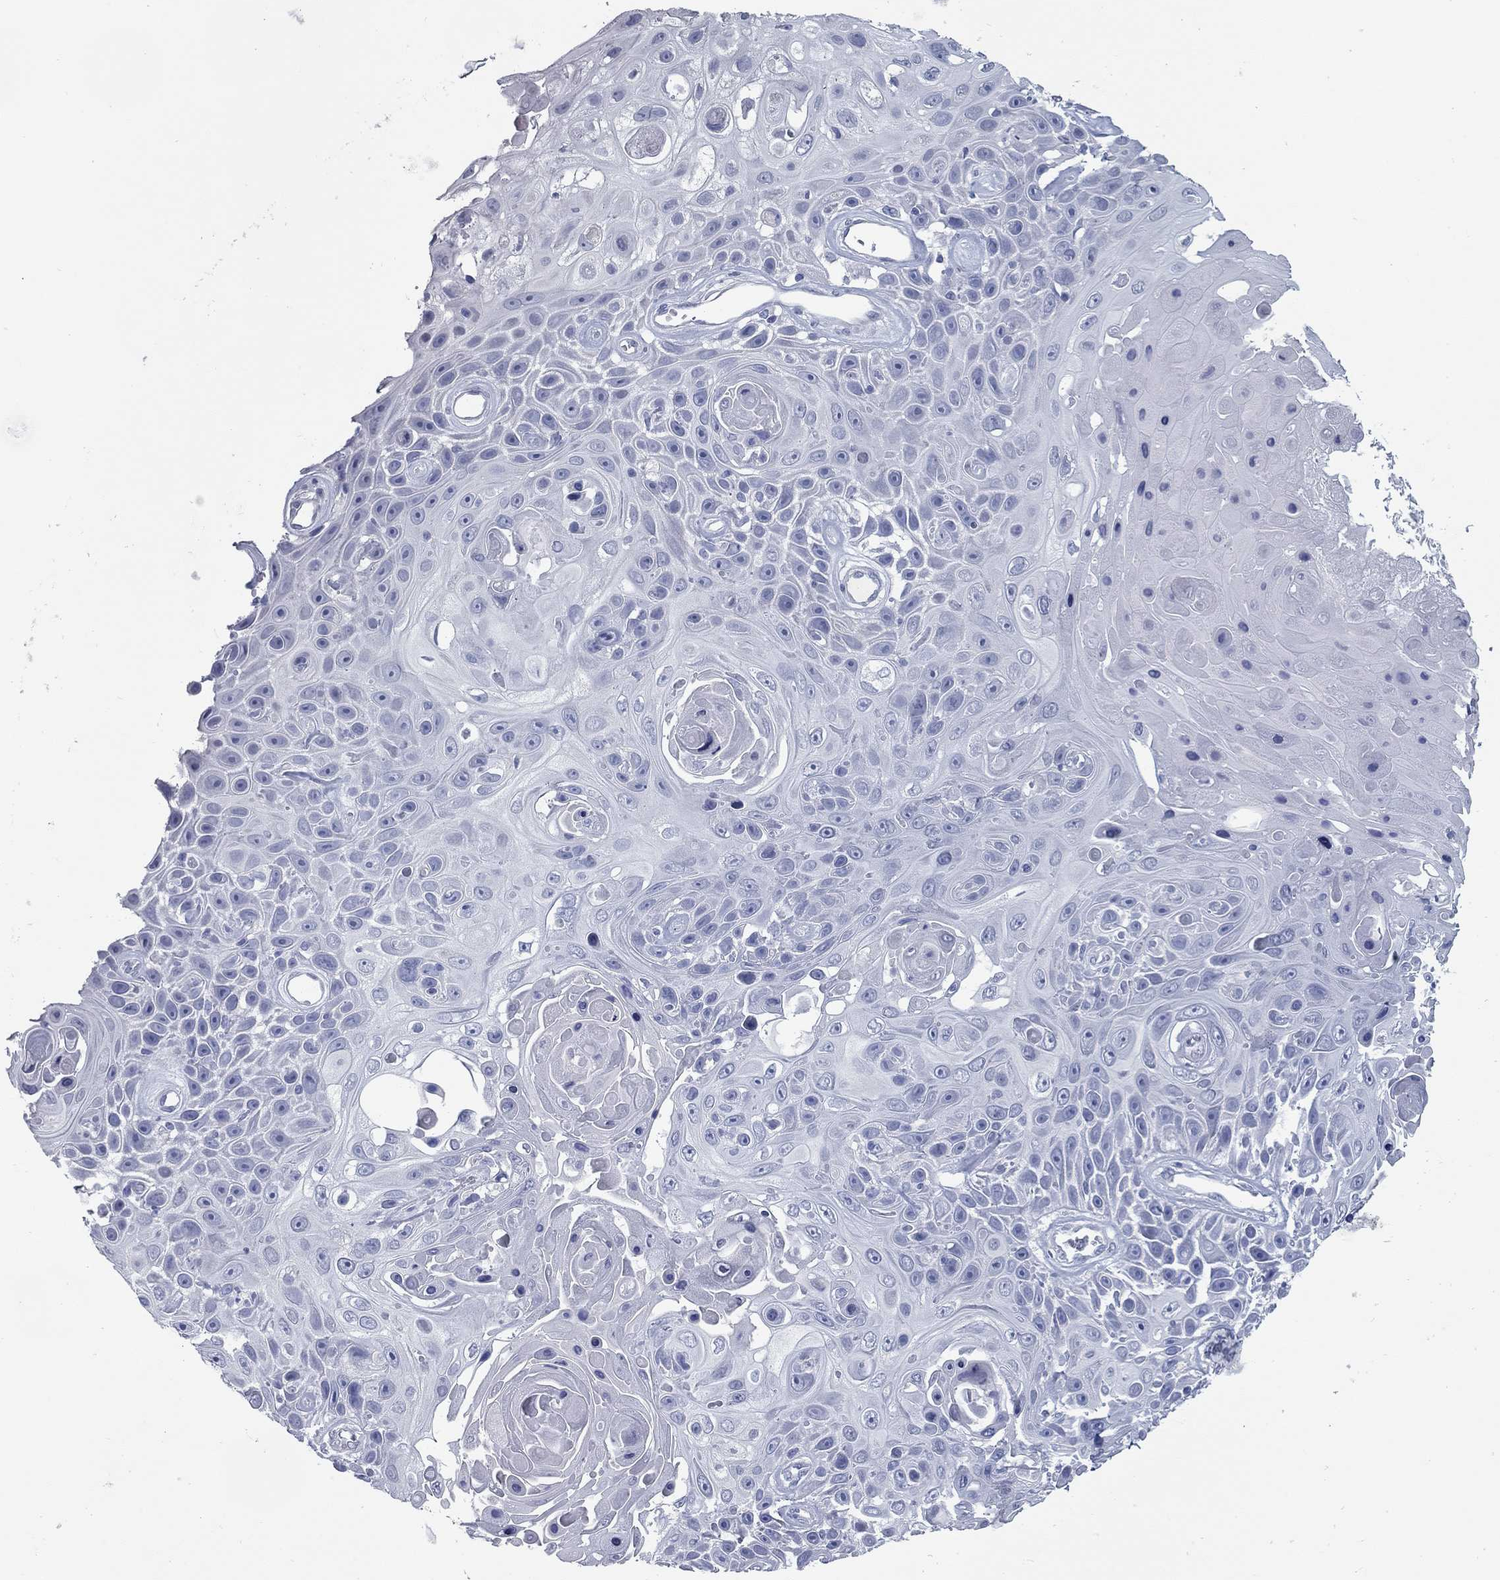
{"staining": {"intensity": "negative", "quantity": "none", "location": "none"}, "tissue": "skin cancer", "cell_type": "Tumor cells", "image_type": "cancer", "snomed": [{"axis": "morphology", "description": "Squamous cell carcinoma, NOS"}, {"axis": "topography", "description": "Skin"}], "caption": "DAB immunohistochemical staining of human skin cancer reveals no significant expression in tumor cells.", "gene": "KIRREL2", "patient": {"sex": "male", "age": 82}}